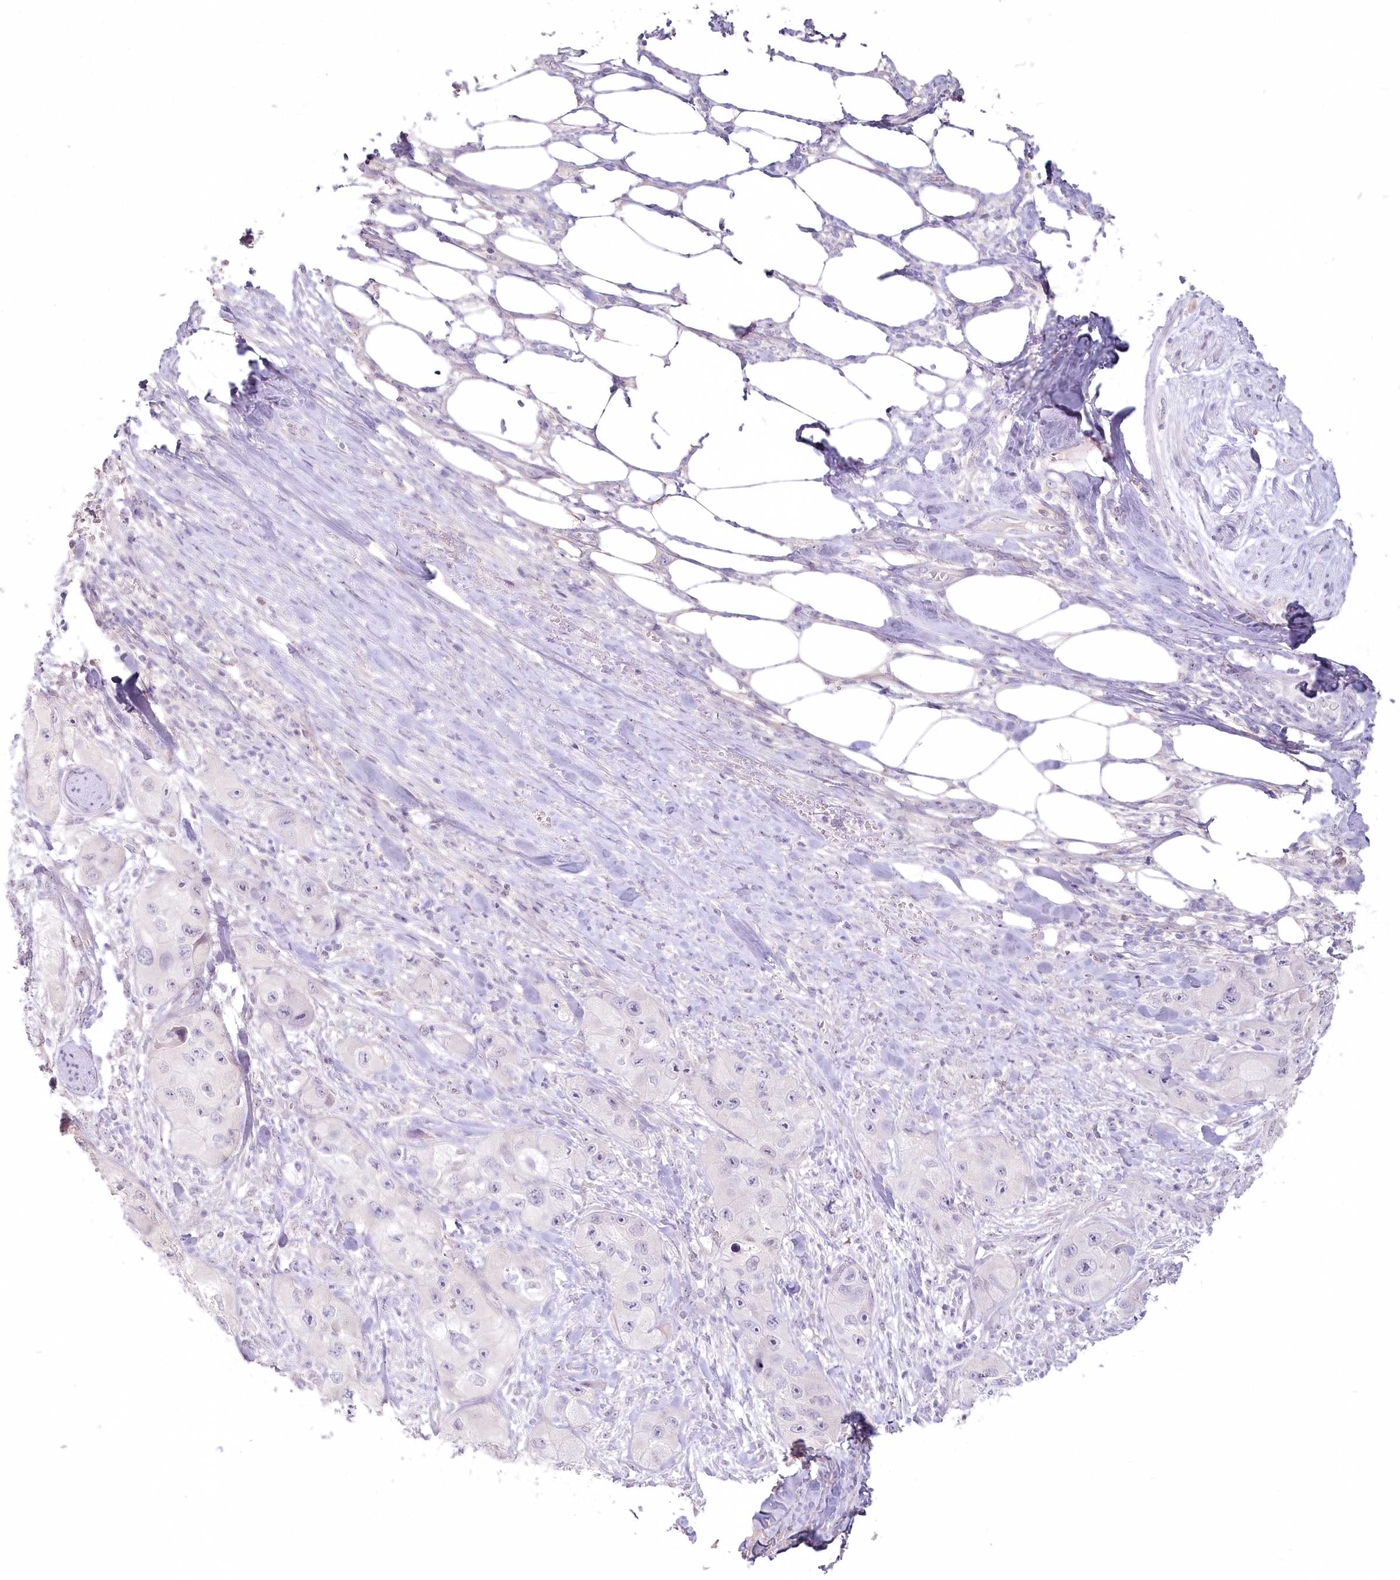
{"staining": {"intensity": "negative", "quantity": "none", "location": "none"}, "tissue": "skin cancer", "cell_type": "Tumor cells", "image_type": "cancer", "snomed": [{"axis": "morphology", "description": "Squamous cell carcinoma, NOS"}, {"axis": "topography", "description": "Skin"}, {"axis": "topography", "description": "Subcutis"}], "caption": "Skin squamous cell carcinoma was stained to show a protein in brown. There is no significant positivity in tumor cells.", "gene": "USP11", "patient": {"sex": "male", "age": 73}}